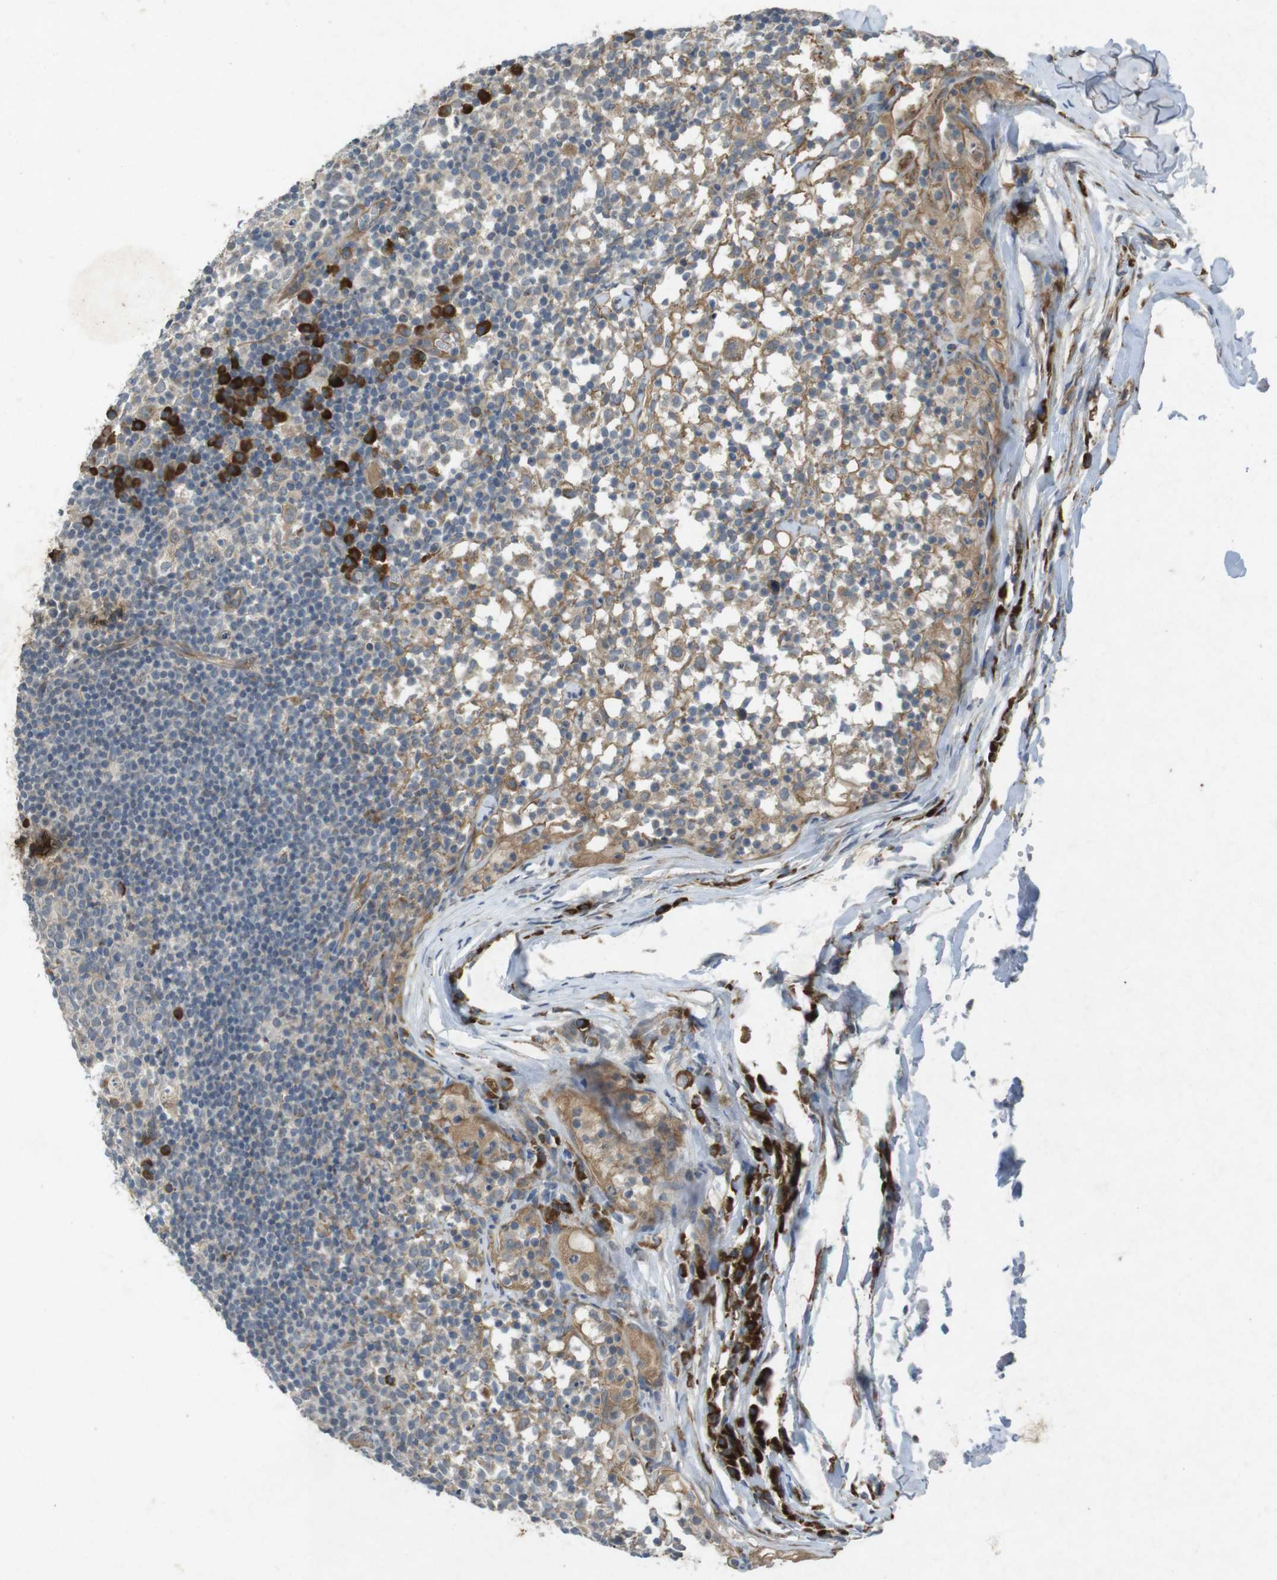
{"staining": {"intensity": "strong", "quantity": "<25%", "location": "cytoplasmic/membranous"}, "tissue": "lymph node", "cell_type": "Germinal center cells", "image_type": "normal", "snomed": [{"axis": "morphology", "description": "Normal tissue, NOS"}, {"axis": "morphology", "description": "Inflammation, NOS"}, {"axis": "topography", "description": "Lymph node"}], "caption": "IHC histopathology image of unremarkable human lymph node stained for a protein (brown), which displays medium levels of strong cytoplasmic/membranous expression in approximately <25% of germinal center cells.", "gene": "FLCN", "patient": {"sex": "male", "age": 55}}